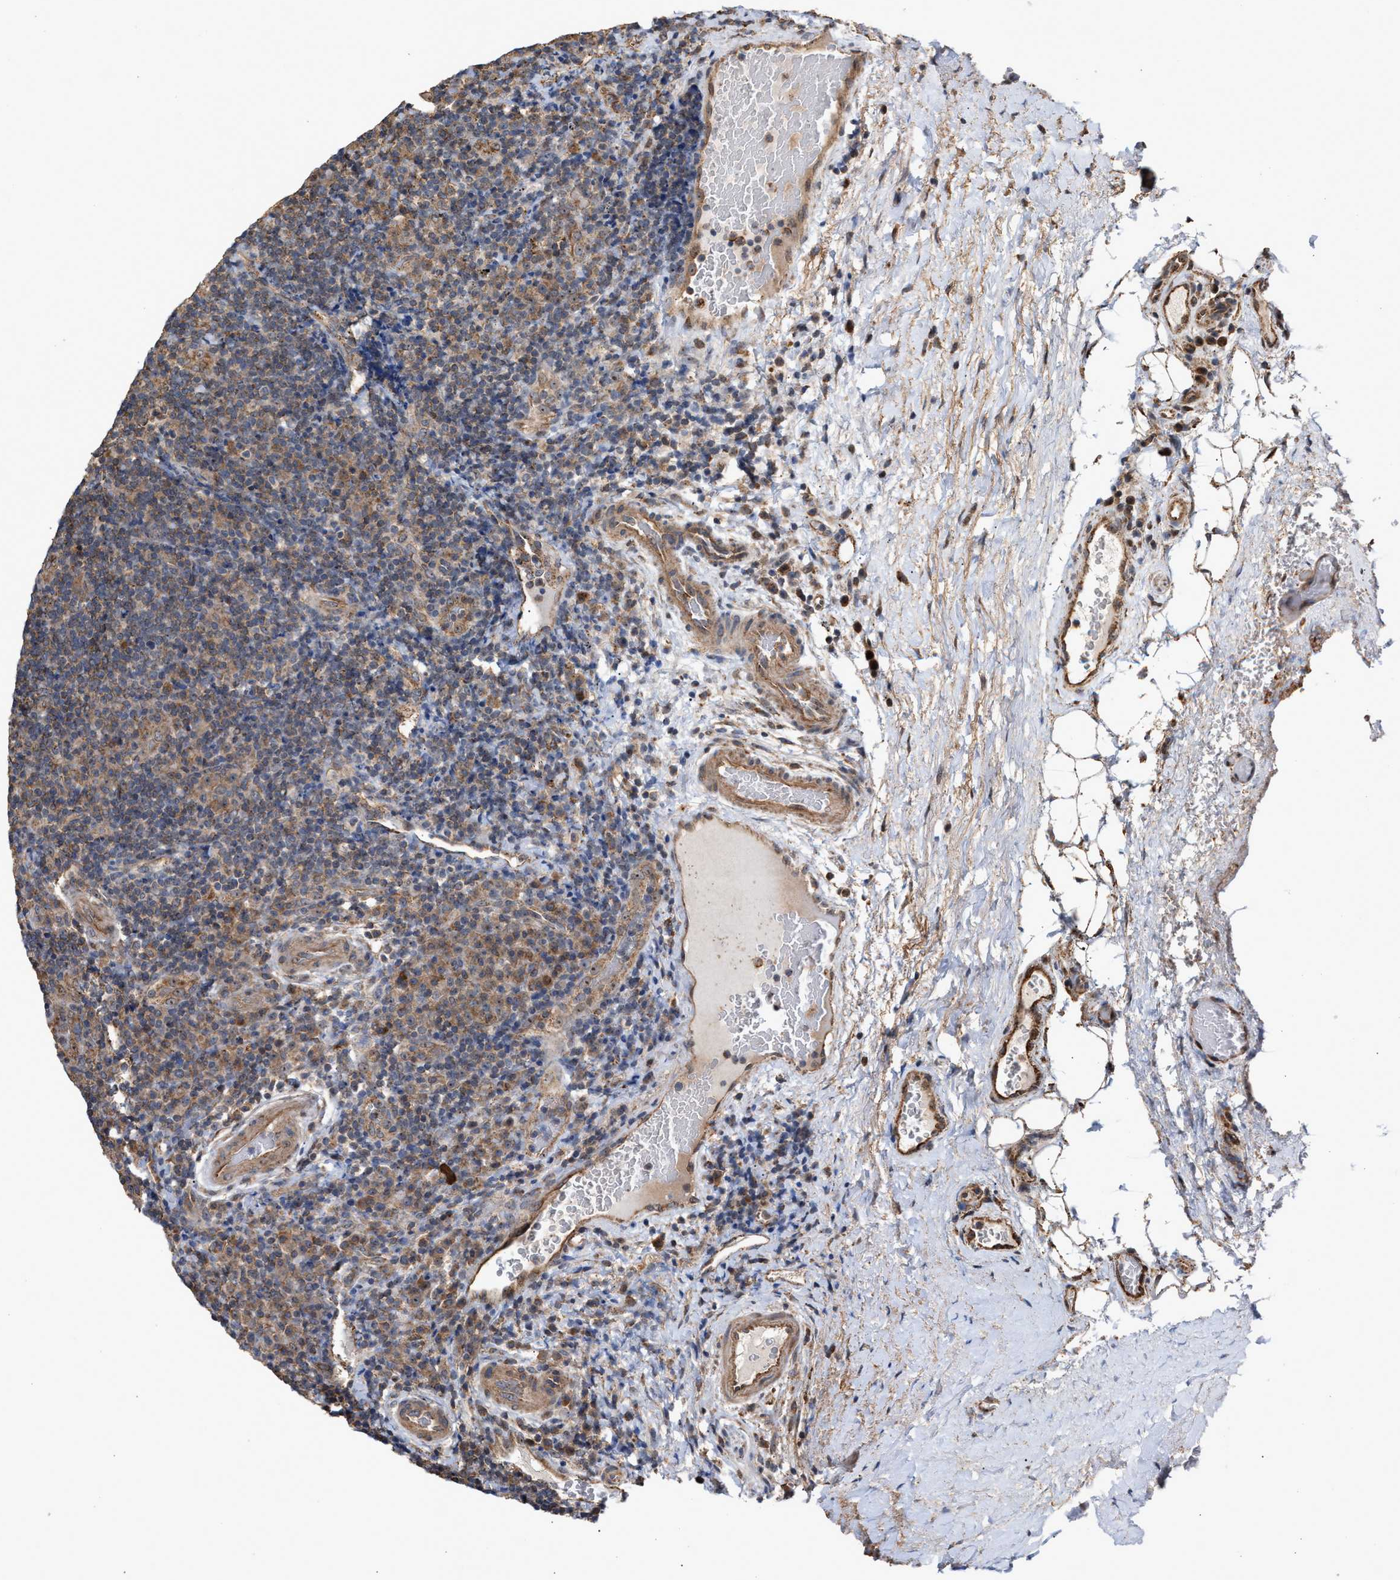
{"staining": {"intensity": "moderate", "quantity": "25%-75%", "location": "cytoplasmic/membranous"}, "tissue": "lymphoma", "cell_type": "Tumor cells", "image_type": "cancer", "snomed": [{"axis": "morphology", "description": "Malignant lymphoma, non-Hodgkin's type, High grade"}, {"axis": "topography", "description": "Tonsil"}], "caption": "Tumor cells display moderate cytoplasmic/membranous staining in approximately 25%-75% of cells in lymphoma.", "gene": "EXOSC2", "patient": {"sex": "female", "age": 36}}